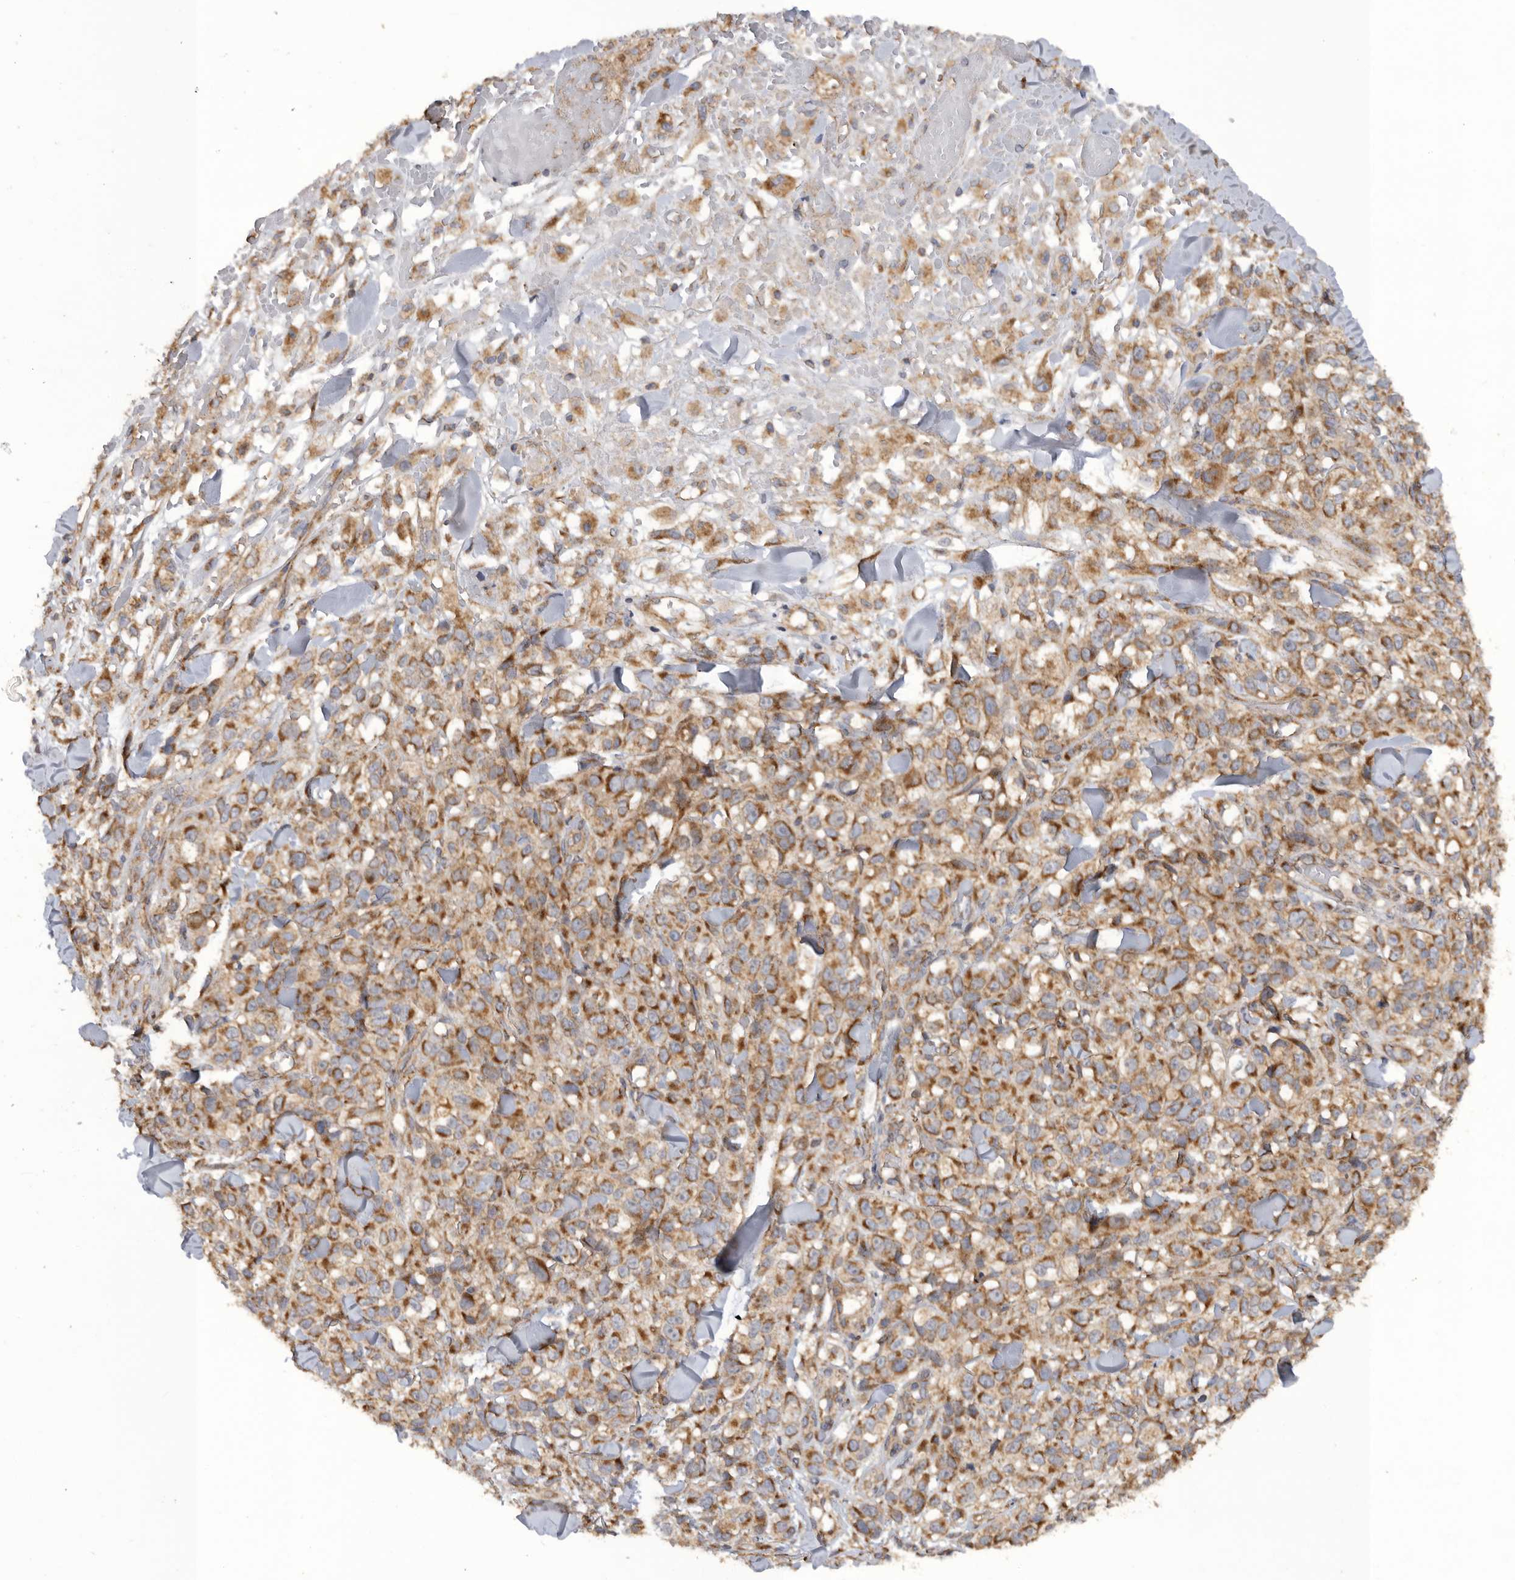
{"staining": {"intensity": "moderate", "quantity": ">75%", "location": "cytoplasmic/membranous"}, "tissue": "melanoma", "cell_type": "Tumor cells", "image_type": "cancer", "snomed": [{"axis": "morphology", "description": "Malignant melanoma, Metastatic site"}, {"axis": "topography", "description": "Skin"}], "caption": "This is a photomicrograph of immunohistochemistry staining of malignant melanoma (metastatic site), which shows moderate positivity in the cytoplasmic/membranous of tumor cells.", "gene": "PODXL2", "patient": {"sex": "female", "age": 72}}